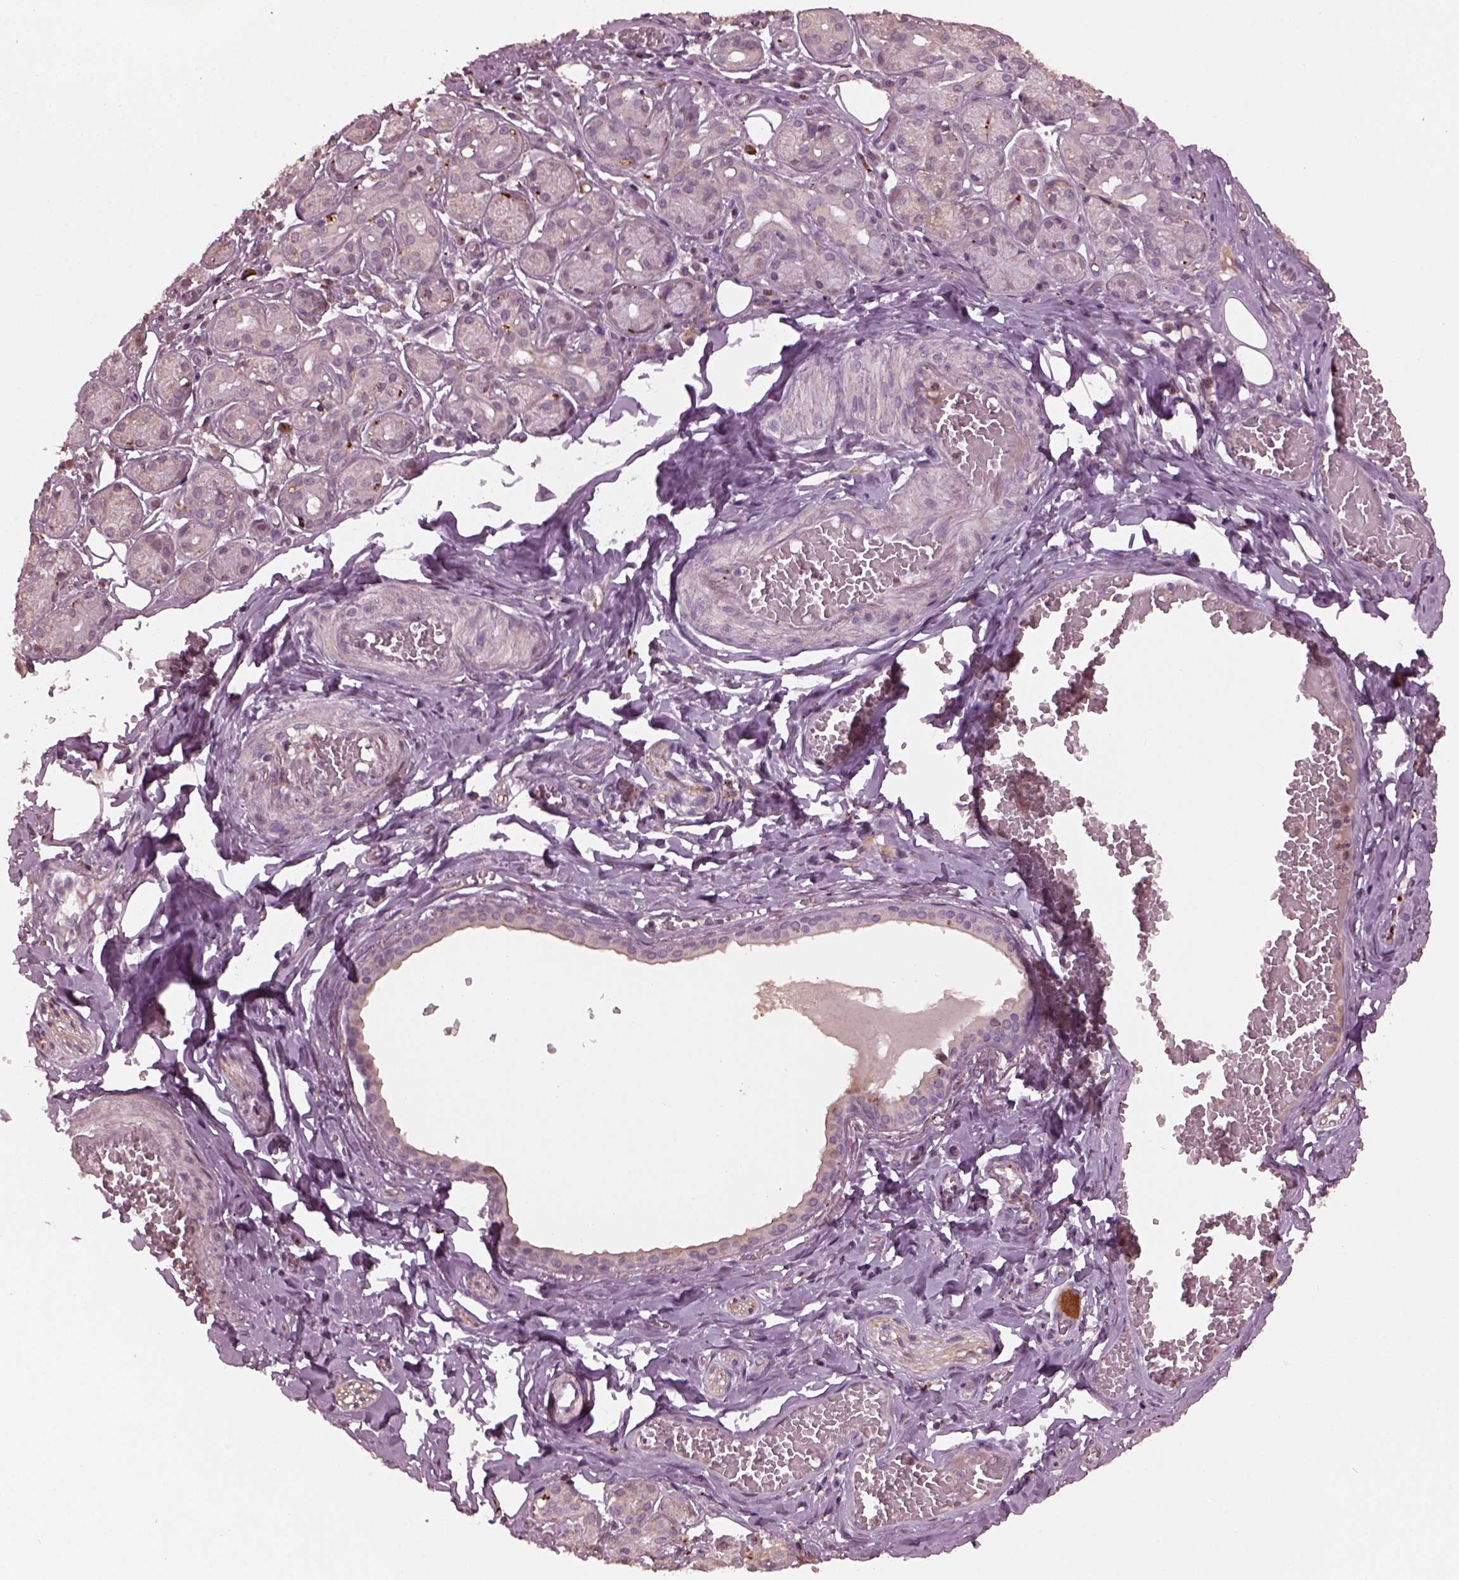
{"staining": {"intensity": "weak", "quantity": "<25%", "location": "cytoplasmic/membranous"}, "tissue": "salivary gland", "cell_type": "Glandular cells", "image_type": "normal", "snomed": [{"axis": "morphology", "description": "Normal tissue, NOS"}, {"axis": "topography", "description": "Salivary gland"}, {"axis": "topography", "description": "Peripheral nerve tissue"}], "caption": "This is a histopathology image of immunohistochemistry (IHC) staining of benign salivary gland, which shows no expression in glandular cells. Nuclei are stained in blue.", "gene": "RUFY3", "patient": {"sex": "male", "age": 71}}